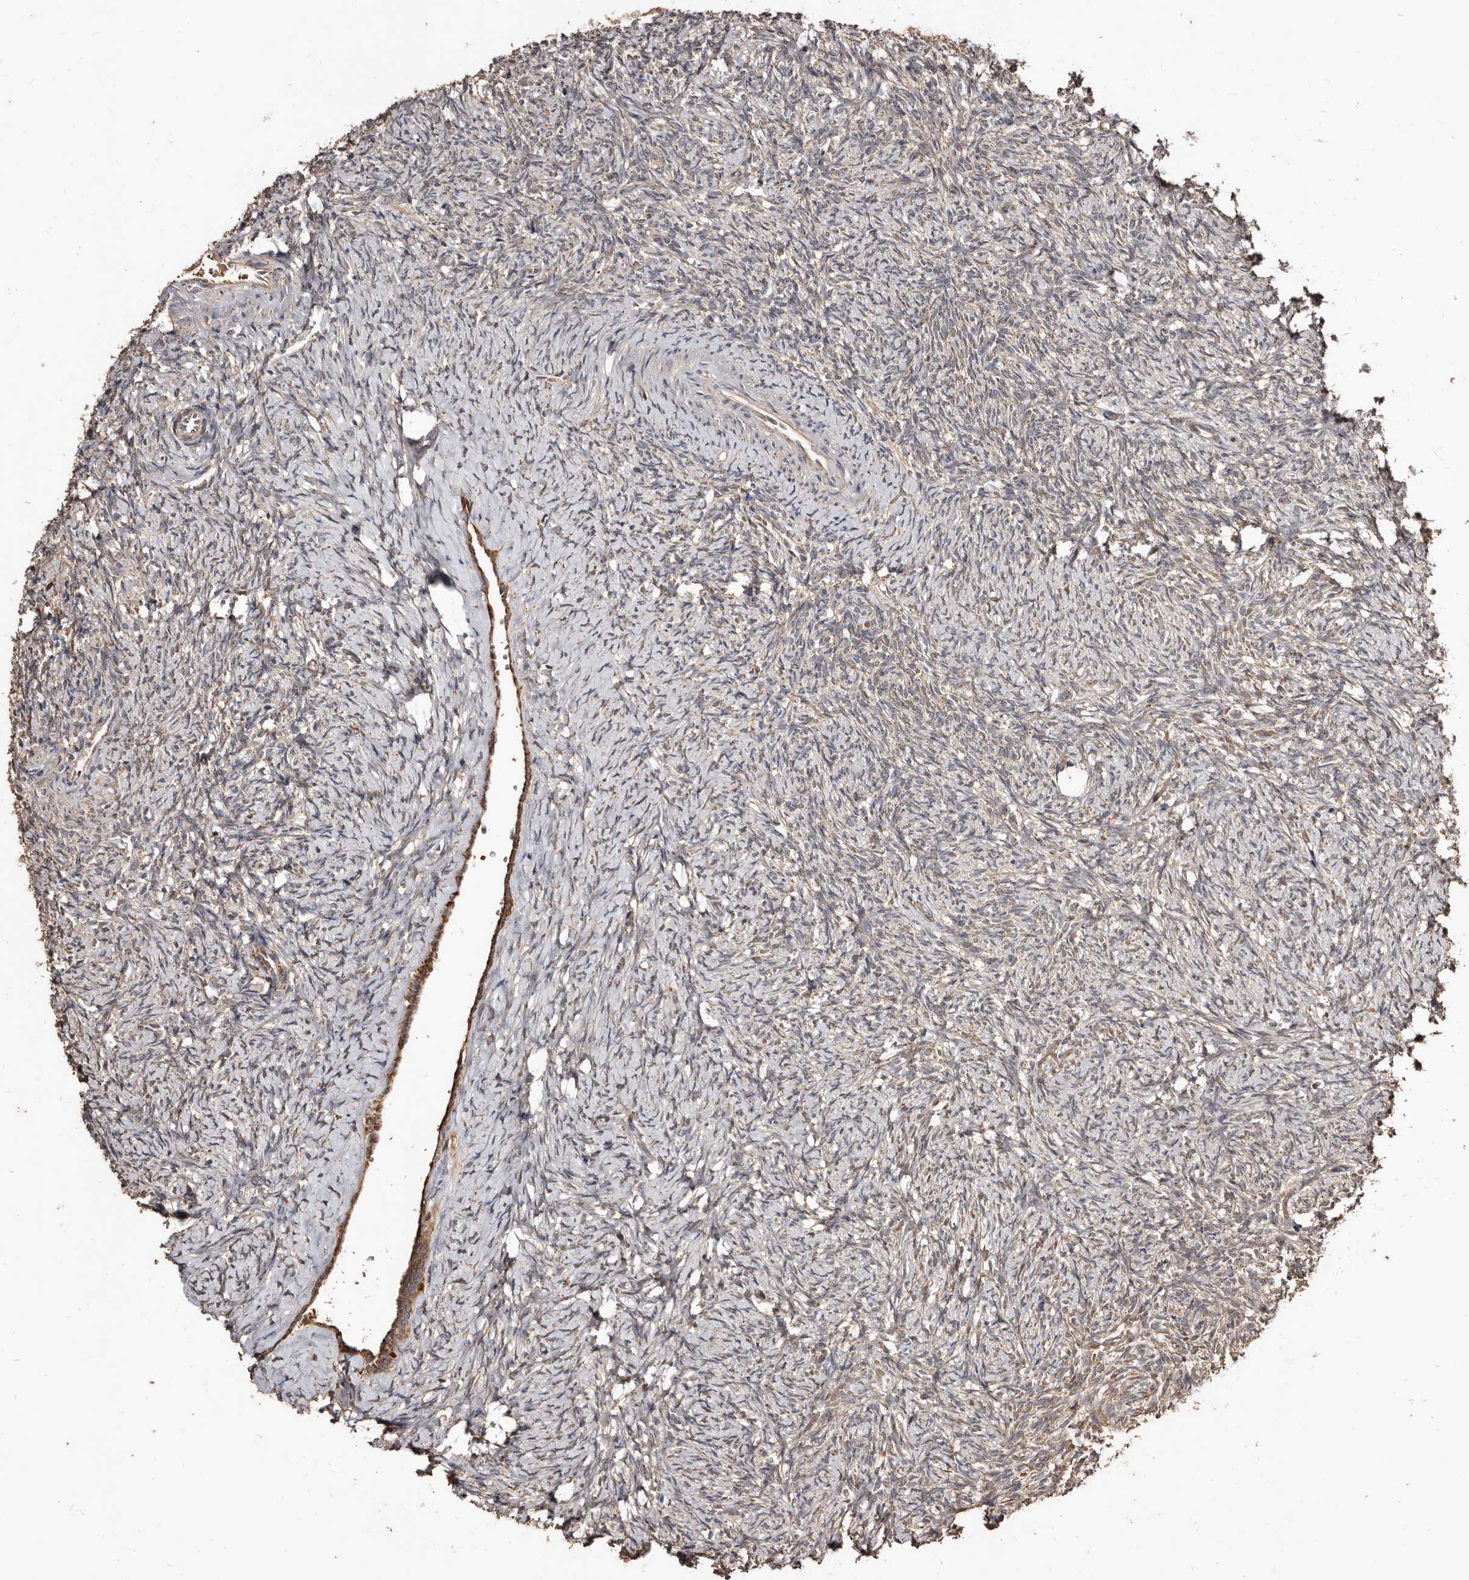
{"staining": {"intensity": "moderate", "quantity": ">75%", "location": "cytoplasmic/membranous,nuclear"}, "tissue": "ovary", "cell_type": "Follicle cells", "image_type": "normal", "snomed": [{"axis": "morphology", "description": "Normal tissue, NOS"}, {"axis": "topography", "description": "Ovary"}], "caption": "Brown immunohistochemical staining in normal ovary displays moderate cytoplasmic/membranous,nuclear positivity in about >75% of follicle cells. Nuclei are stained in blue.", "gene": "AKAP7", "patient": {"sex": "female", "age": 41}}